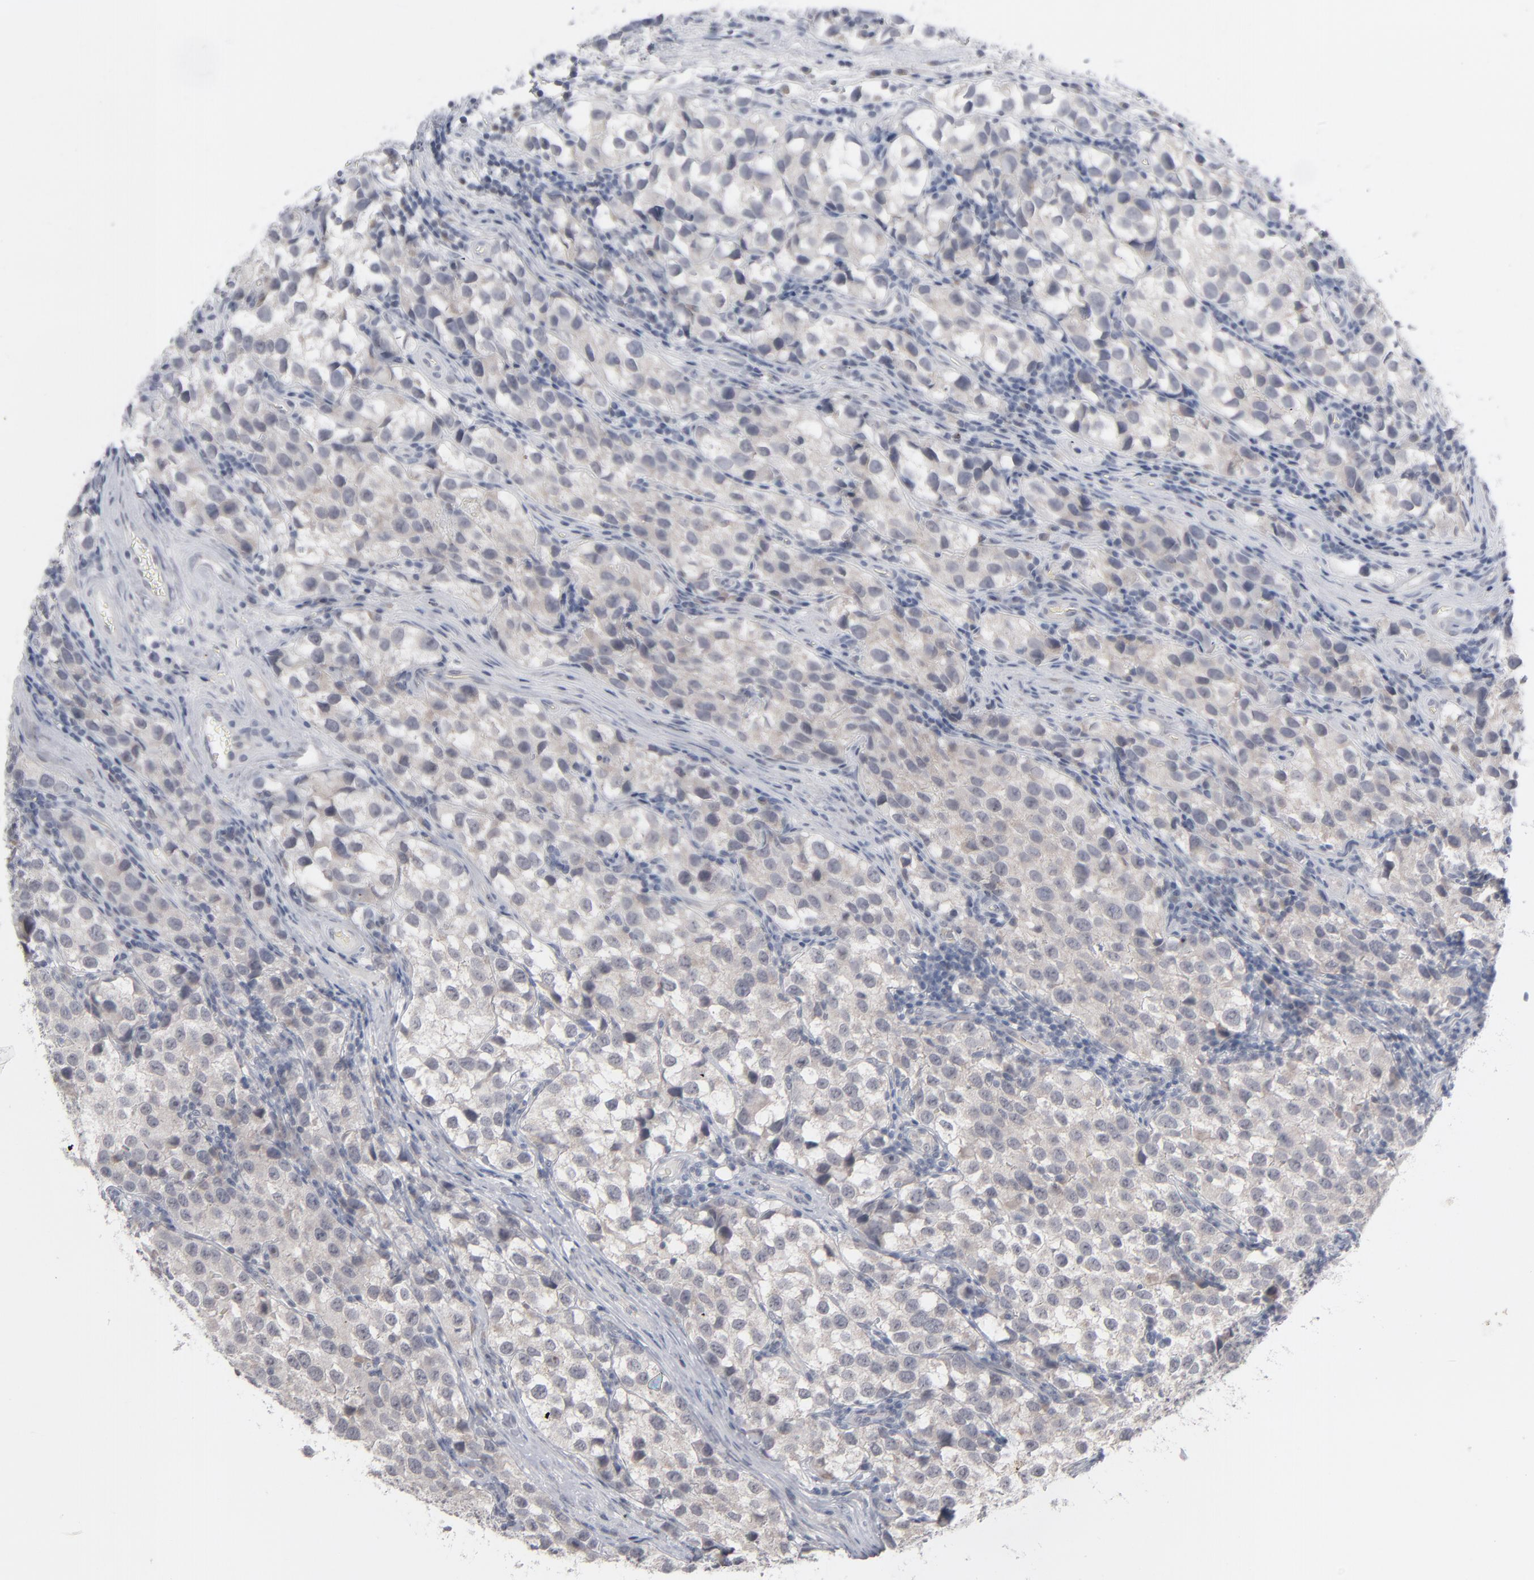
{"staining": {"intensity": "negative", "quantity": "none", "location": "none"}, "tissue": "testis cancer", "cell_type": "Tumor cells", "image_type": "cancer", "snomed": [{"axis": "morphology", "description": "Seminoma, NOS"}, {"axis": "topography", "description": "Testis"}], "caption": "Tumor cells show no significant protein expression in seminoma (testis). The staining was performed using DAB to visualize the protein expression in brown, while the nuclei were stained in blue with hematoxylin (Magnification: 20x).", "gene": "POF1B", "patient": {"sex": "male", "age": 39}}